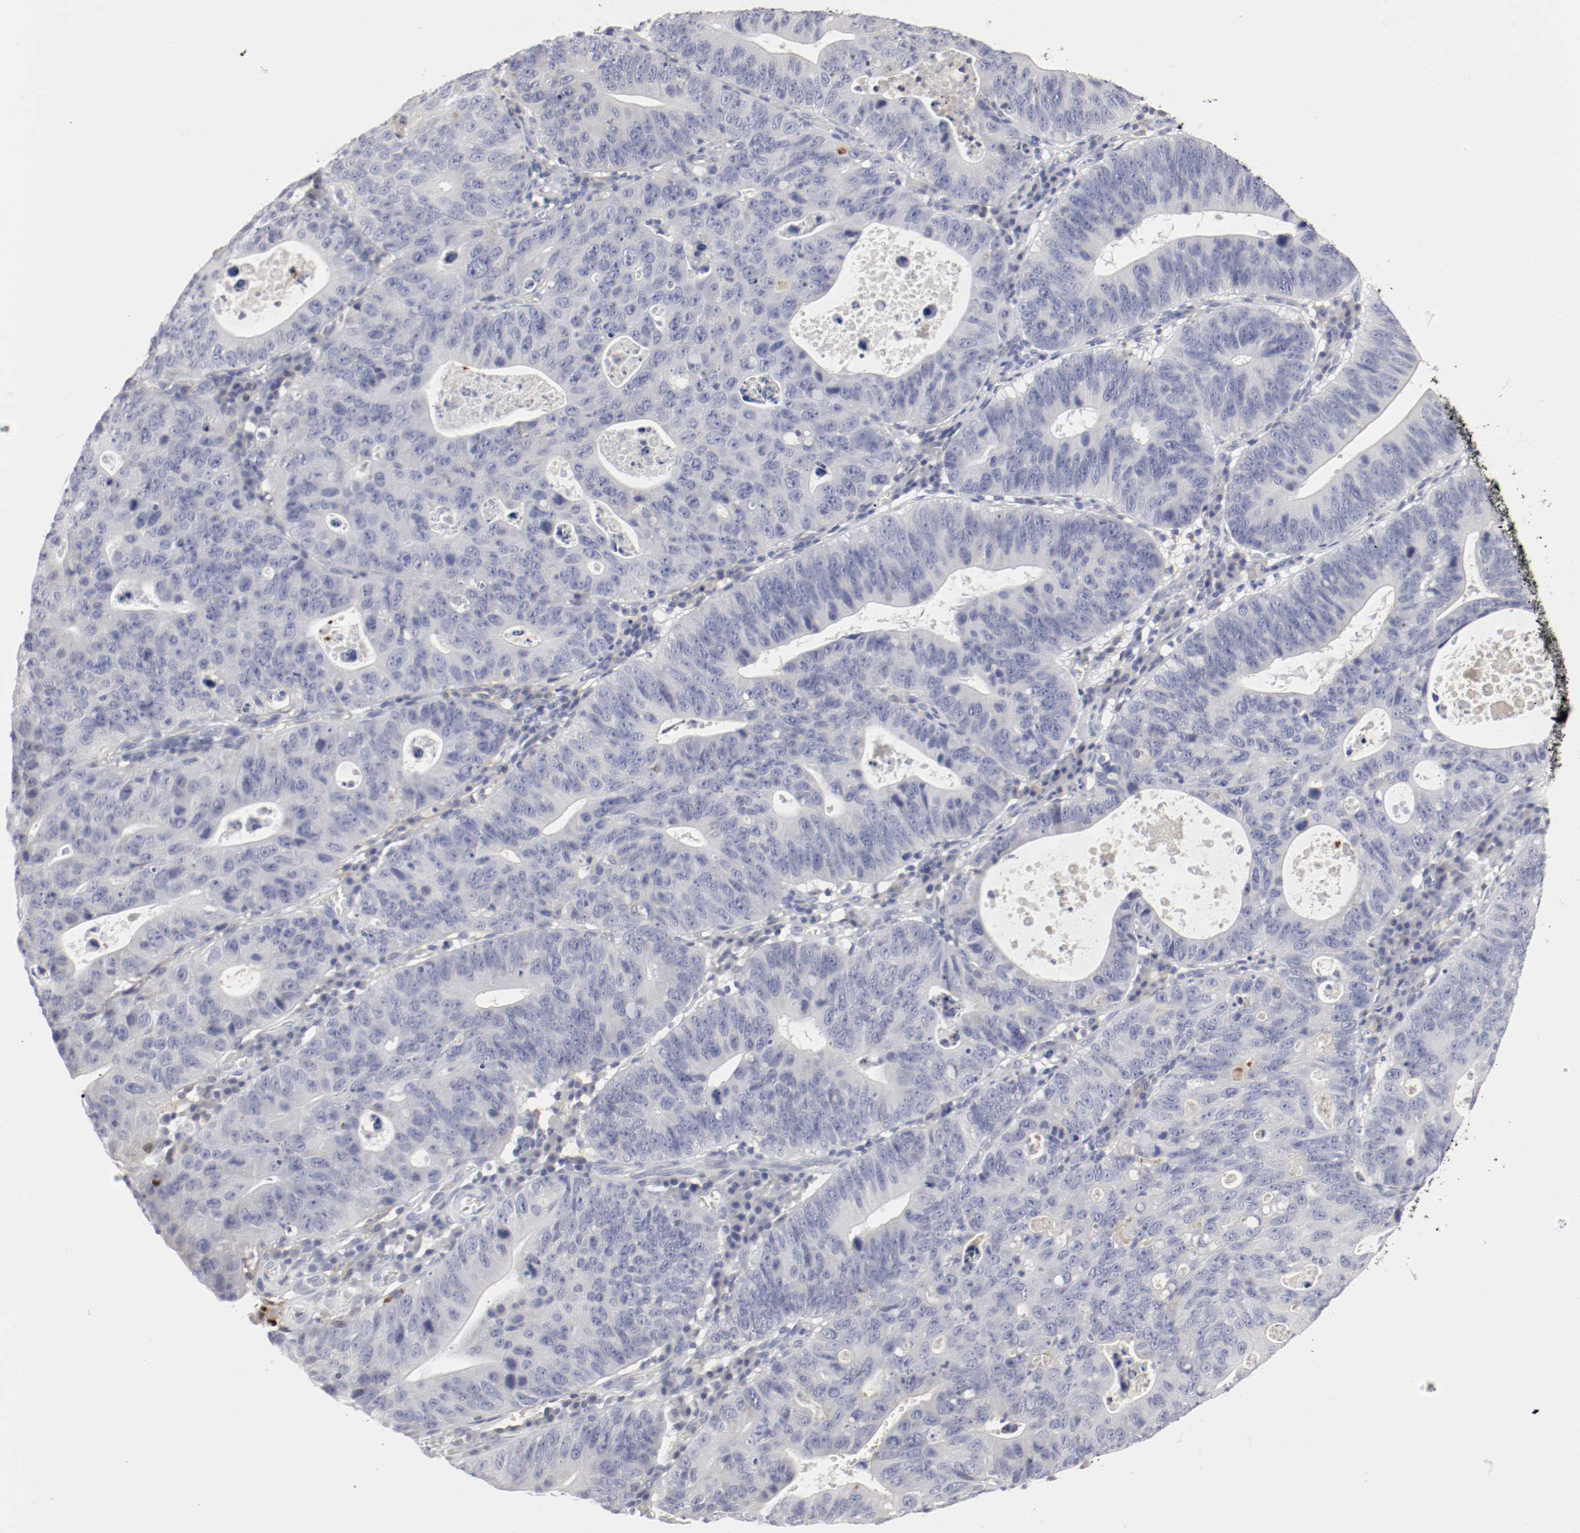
{"staining": {"intensity": "negative", "quantity": "none", "location": "none"}, "tissue": "stomach cancer", "cell_type": "Tumor cells", "image_type": "cancer", "snomed": [{"axis": "morphology", "description": "Adenocarcinoma, NOS"}, {"axis": "topography", "description": "Stomach"}], "caption": "This is a micrograph of IHC staining of stomach cancer (adenocarcinoma), which shows no expression in tumor cells.", "gene": "ITGAX", "patient": {"sex": "male", "age": 59}}